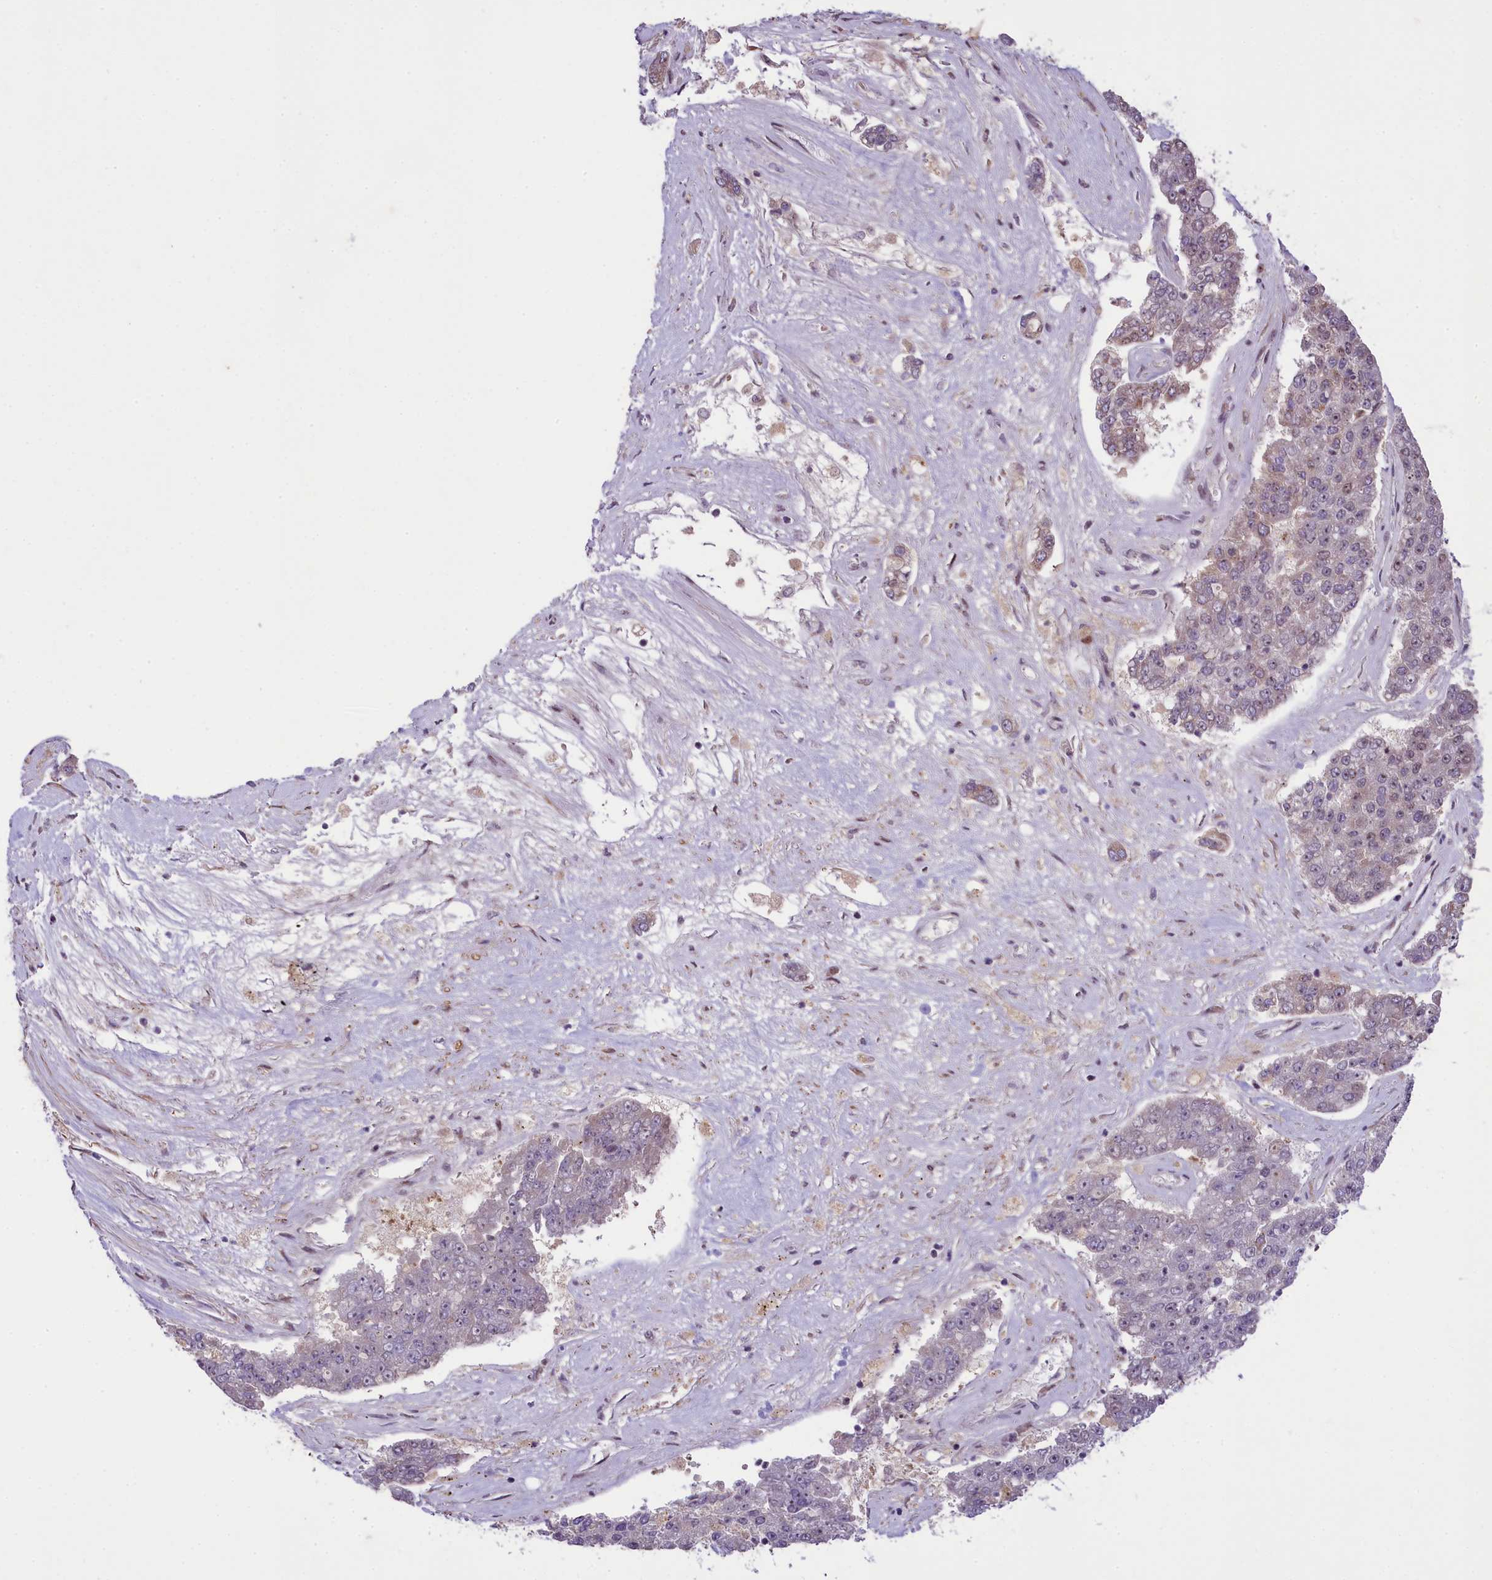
{"staining": {"intensity": "negative", "quantity": "none", "location": "none"}, "tissue": "pancreatic cancer", "cell_type": "Tumor cells", "image_type": "cancer", "snomed": [{"axis": "morphology", "description": "Adenocarcinoma, NOS"}, {"axis": "topography", "description": "Pancreas"}], "caption": "IHC photomicrograph of neoplastic tissue: human adenocarcinoma (pancreatic) stained with DAB (3,3'-diaminobenzidine) shows no significant protein expression in tumor cells.", "gene": "RBBP8", "patient": {"sex": "male", "age": 50}}